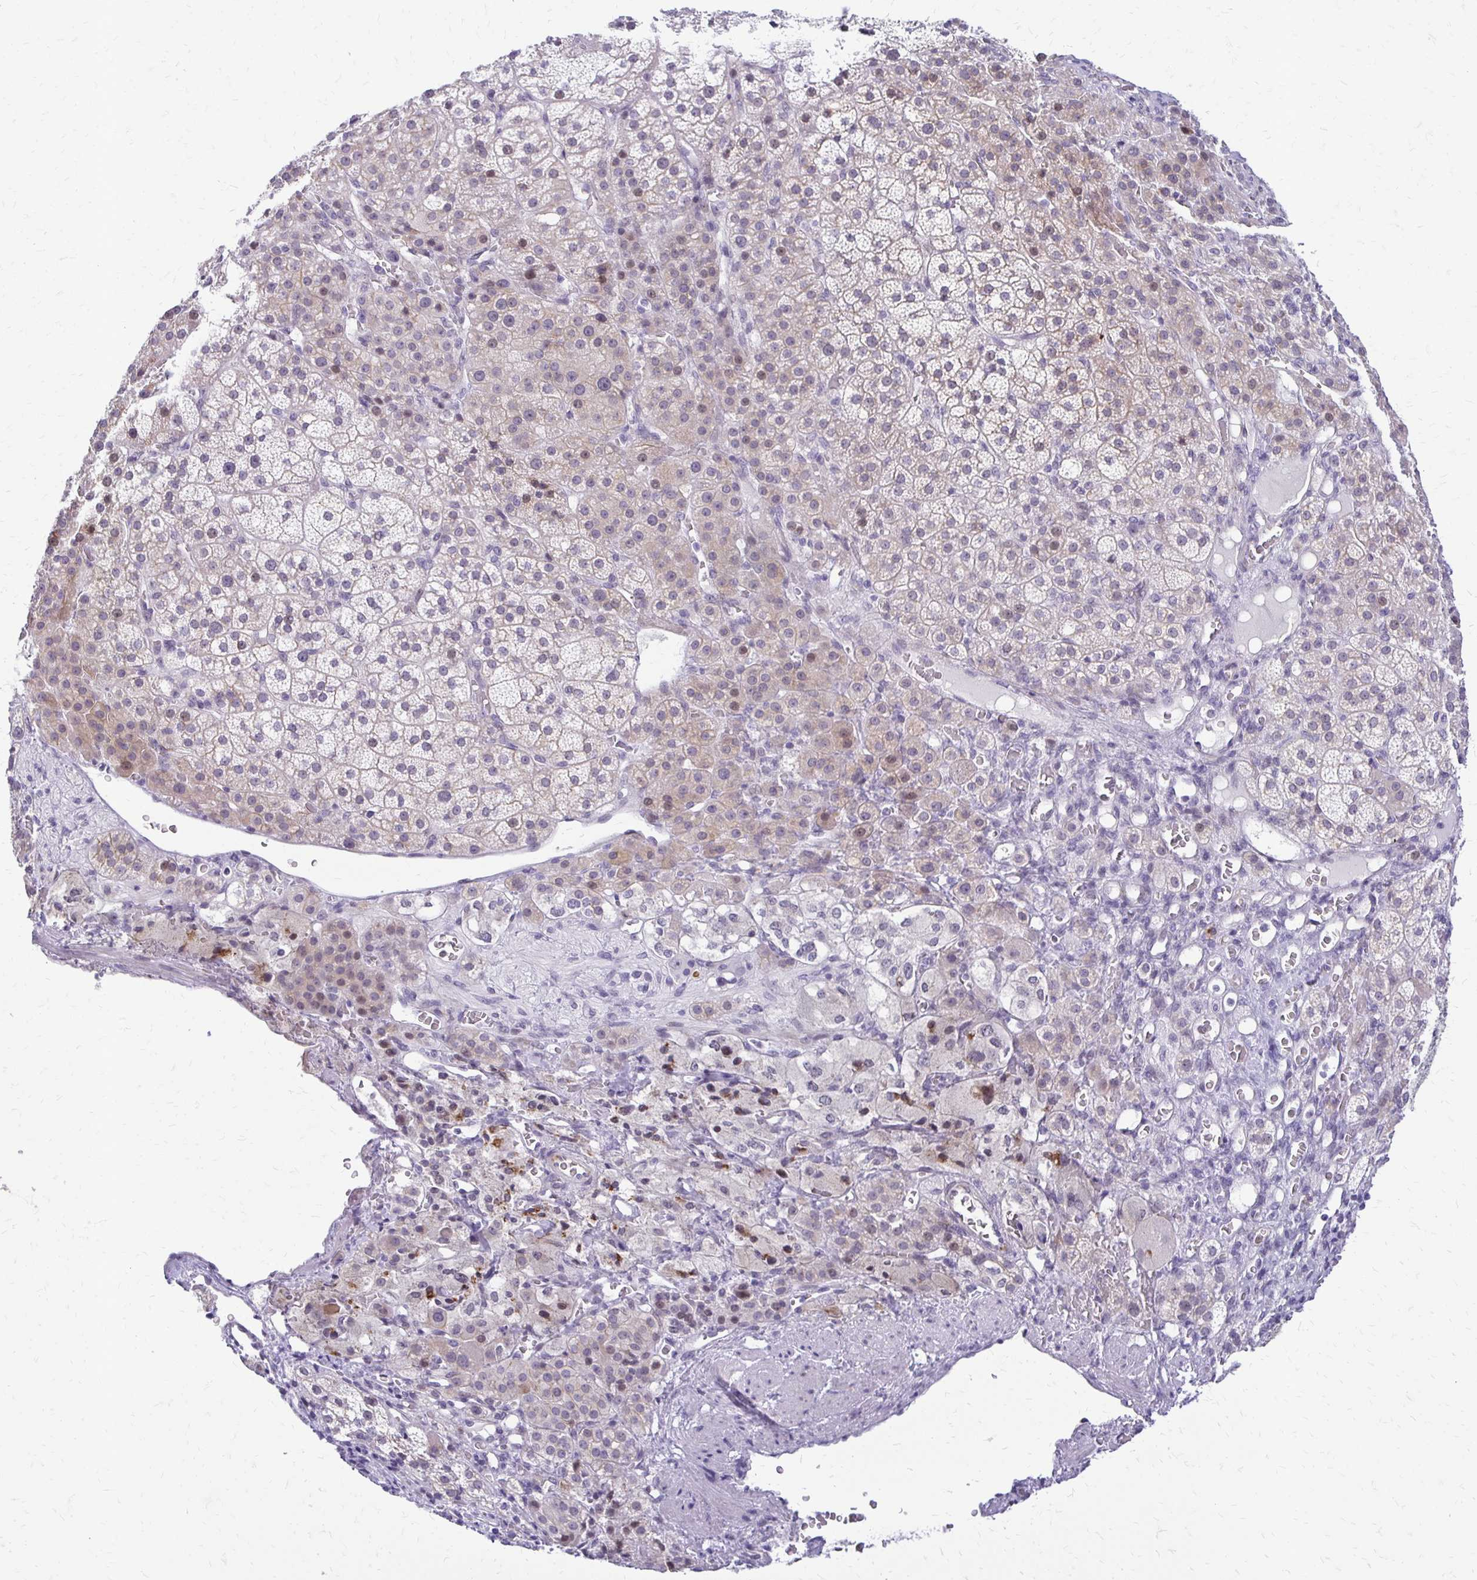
{"staining": {"intensity": "moderate", "quantity": "<25%", "location": "cytoplasmic/membranous,nuclear"}, "tissue": "adrenal gland", "cell_type": "Glandular cells", "image_type": "normal", "snomed": [{"axis": "morphology", "description": "Normal tissue, NOS"}, {"axis": "topography", "description": "Adrenal gland"}], "caption": "Immunohistochemistry (DAB (3,3'-diaminobenzidine)) staining of normal human adrenal gland exhibits moderate cytoplasmic/membranous,nuclear protein expression in about <25% of glandular cells.", "gene": "EPYC", "patient": {"sex": "female", "age": 60}}